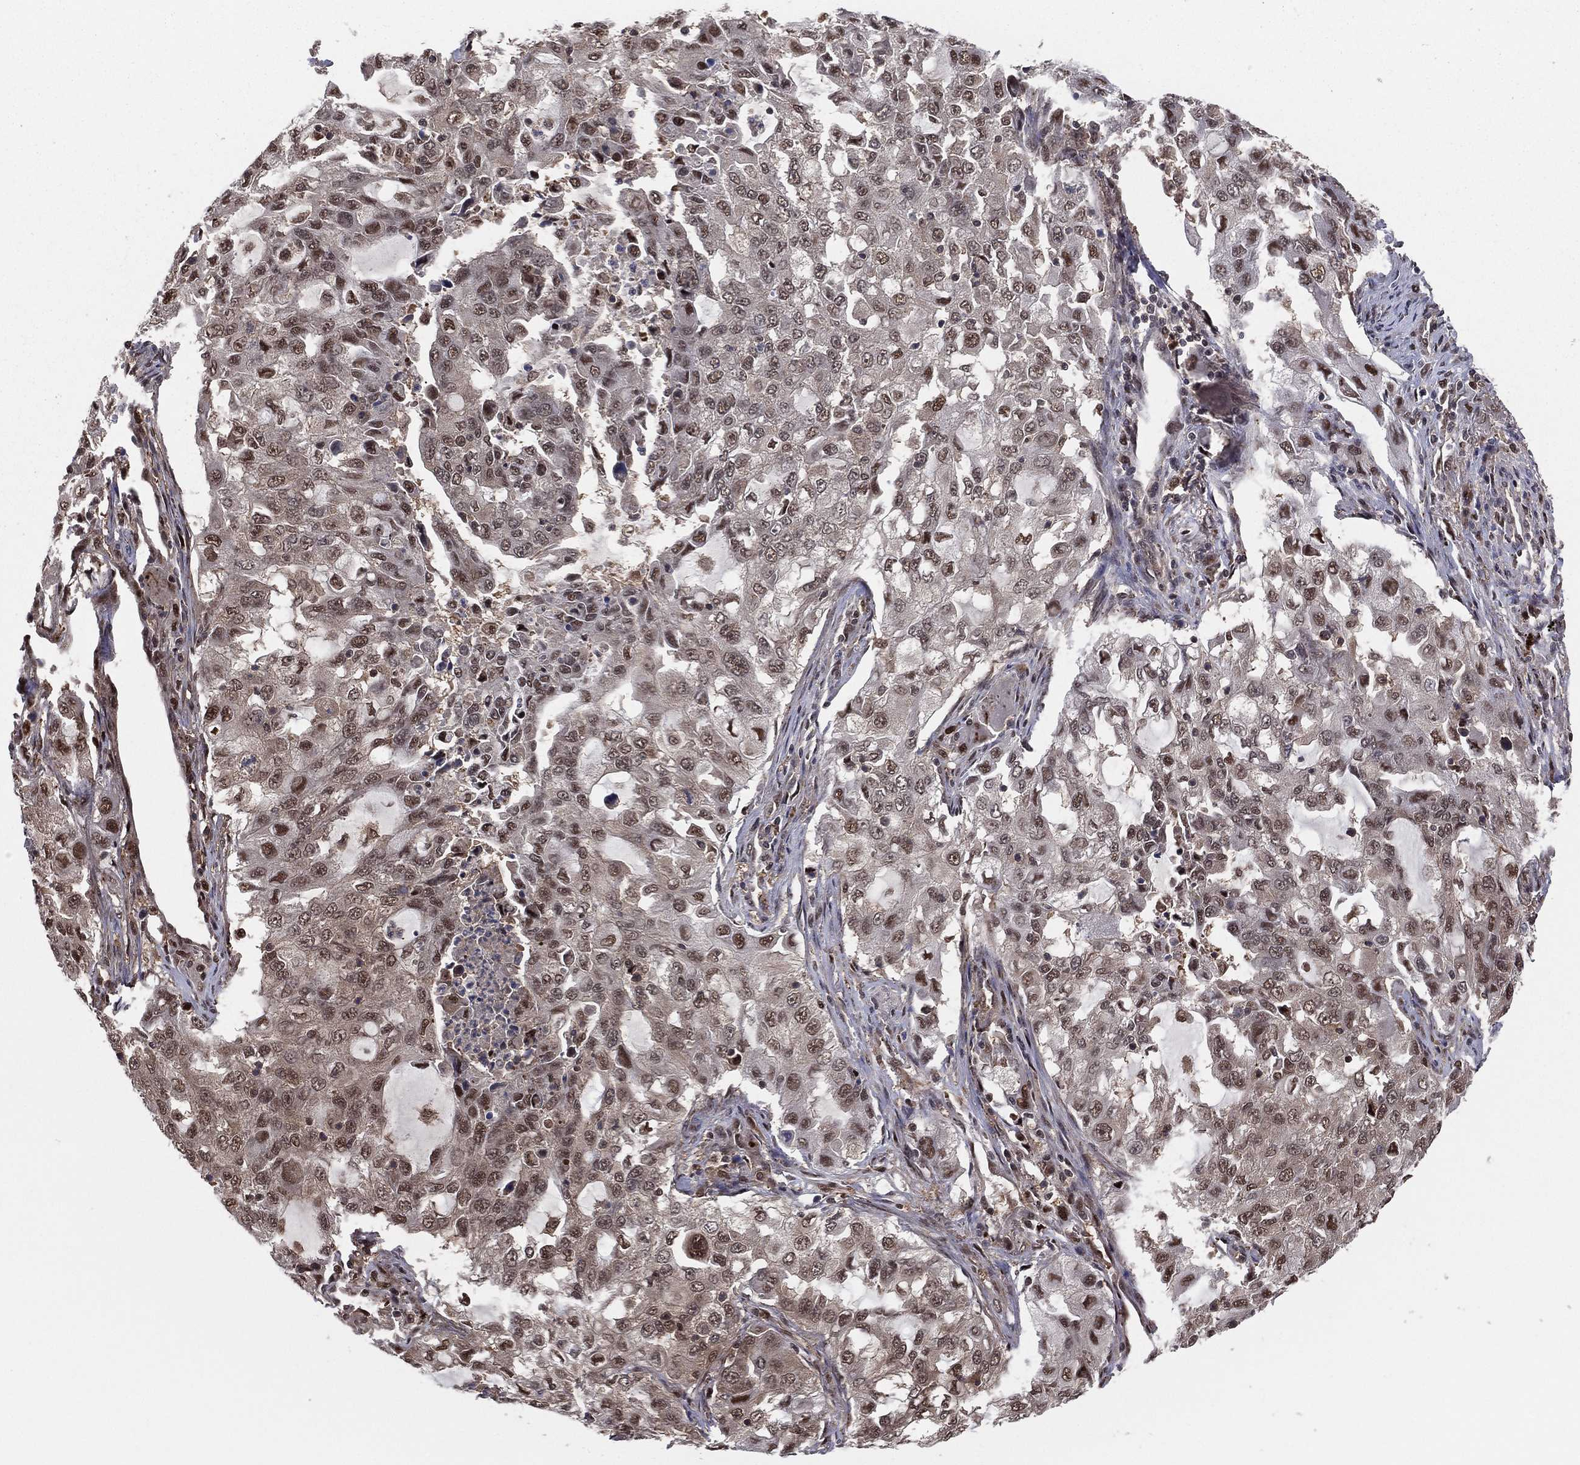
{"staining": {"intensity": "moderate", "quantity": "25%-75%", "location": "cytoplasmic/membranous,nuclear"}, "tissue": "lung cancer", "cell_type": "Tumor cells", "image_type": "cancer", "snomed": [{"axis": "morphology", "description": "Adenocarcinoma, NOS"}, {"axis": "topography", "description": "Lung"}], "caption": "Human adenocarcinoma (lung) stained with a brown dye shows moderate cytoplasmic/membranous and nuclear positive expression in about 25%-75% of tumor cells.", "gene": "ICOSLG", "patient": {"sex": "female", "age": 61}}